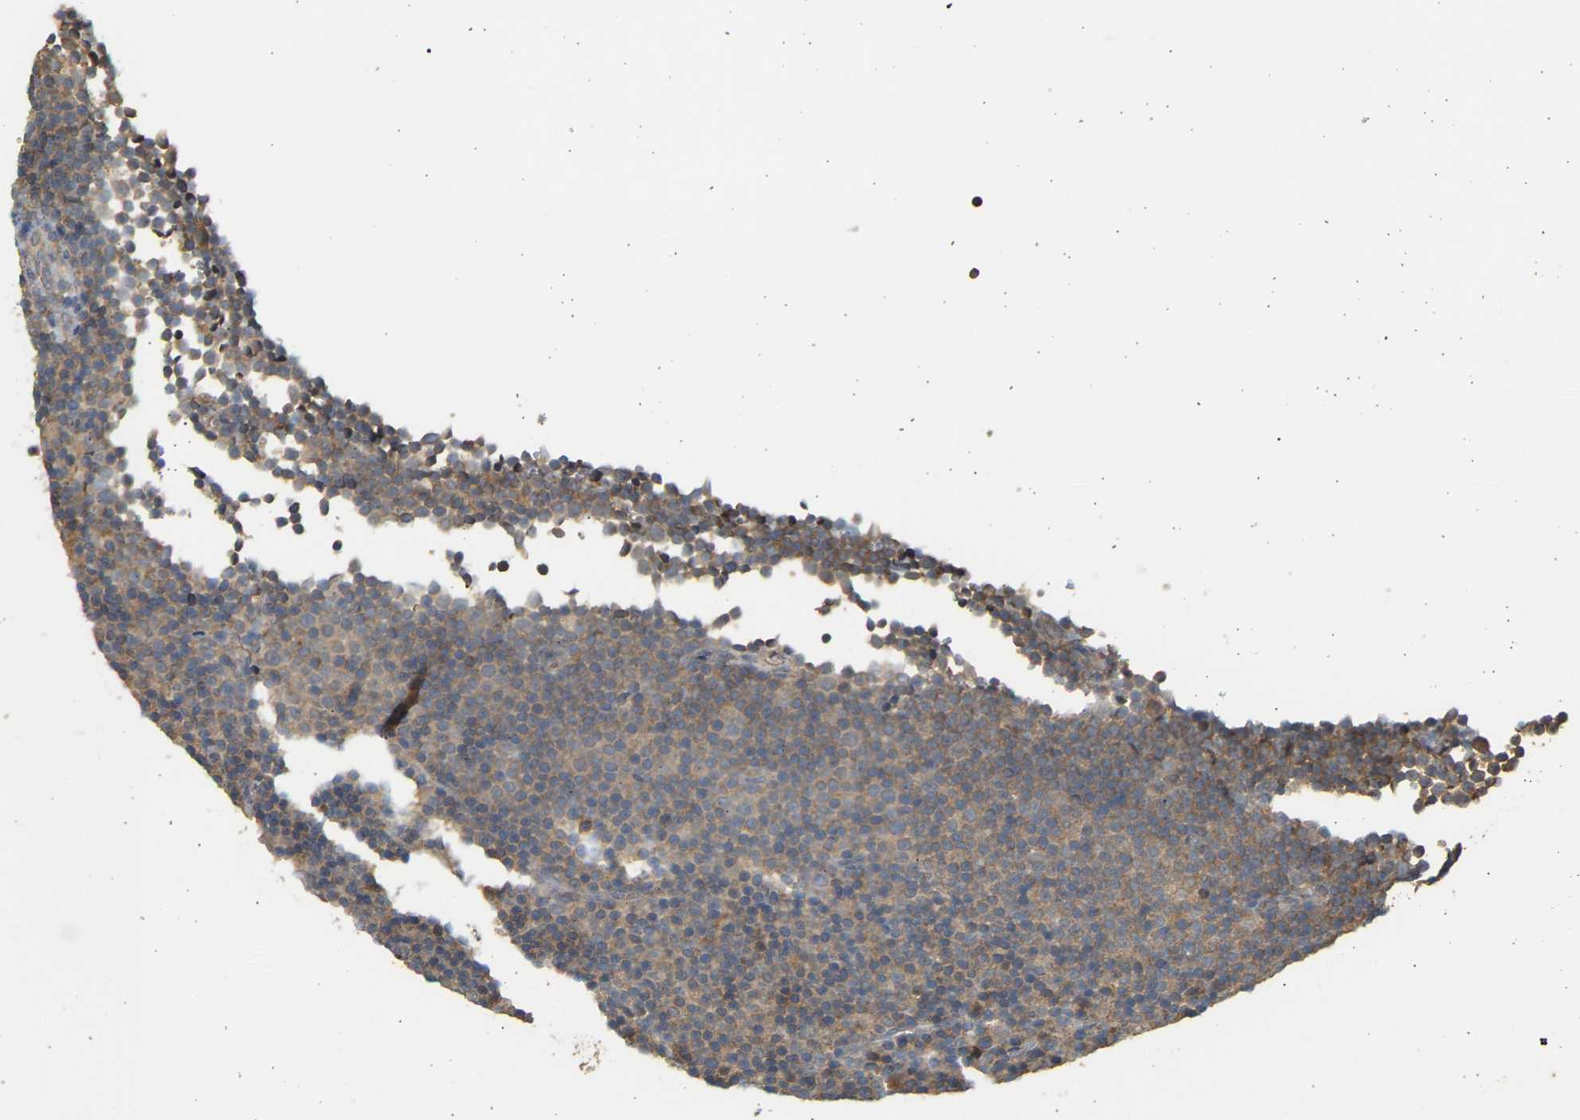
{"staining": {"intensity": "weak", "quantity": "25%-75%", "location": "cytoplasmic/membranous"}, "tissue": "lymphoma", "cell_type": "Tumor cells", "image_type": "cancer", "snomed": [{"axis": "morphology", "description": "Malignant lymphoma, non-Hodgkin's type, Low grade"}, {"axis": "topography", "description": "Lymph node"}], "caption": "An immunohistochemistry histopathology image of tumor tissue is shown. Protein staining in brown shows weak cytoplasmic/membranous positivity in low-grade malignant lymphoma, non-Hodgkin's type within tumor cells.", "gene": "B4GALT6", "patient": {"sex": "female", "age": 67}}